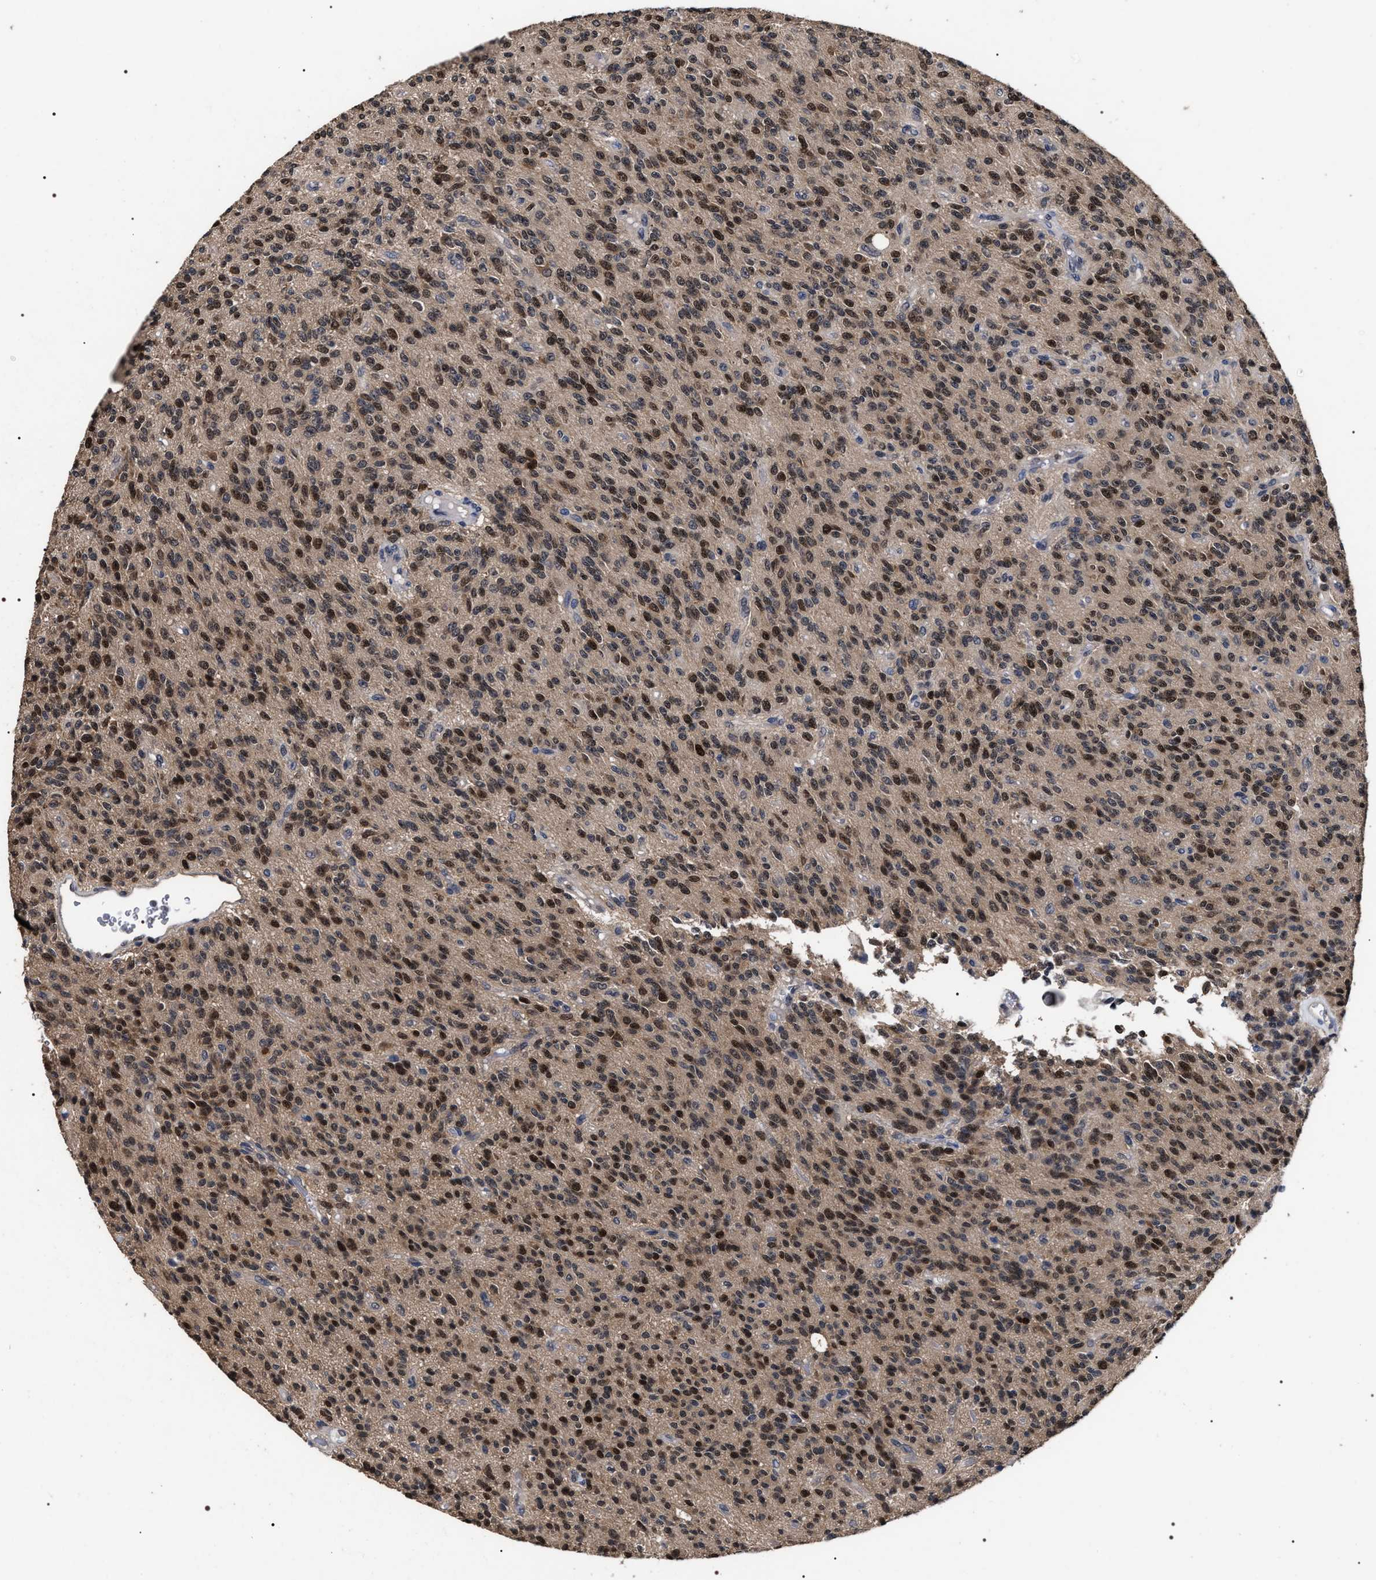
{"staining": {"intensity": "strong", "quantity": ">75%", "location": "nuclear"}, "tissue": "glioma", "cell_type": "Tumor cells", "image_type": "cancer", "snomed": [{"axis": "morphology", "description": "Glioma, malignant, High grade"}, {"axis": "topography", "description": "Brain"}], "caption": "Glioma stained for a protein (brown) demonstrates strong nuclear positive positivity in approximately >75% of tumor cells.", "gene": "UPF3A", "patient": {"sex": "male", "age": 34}}